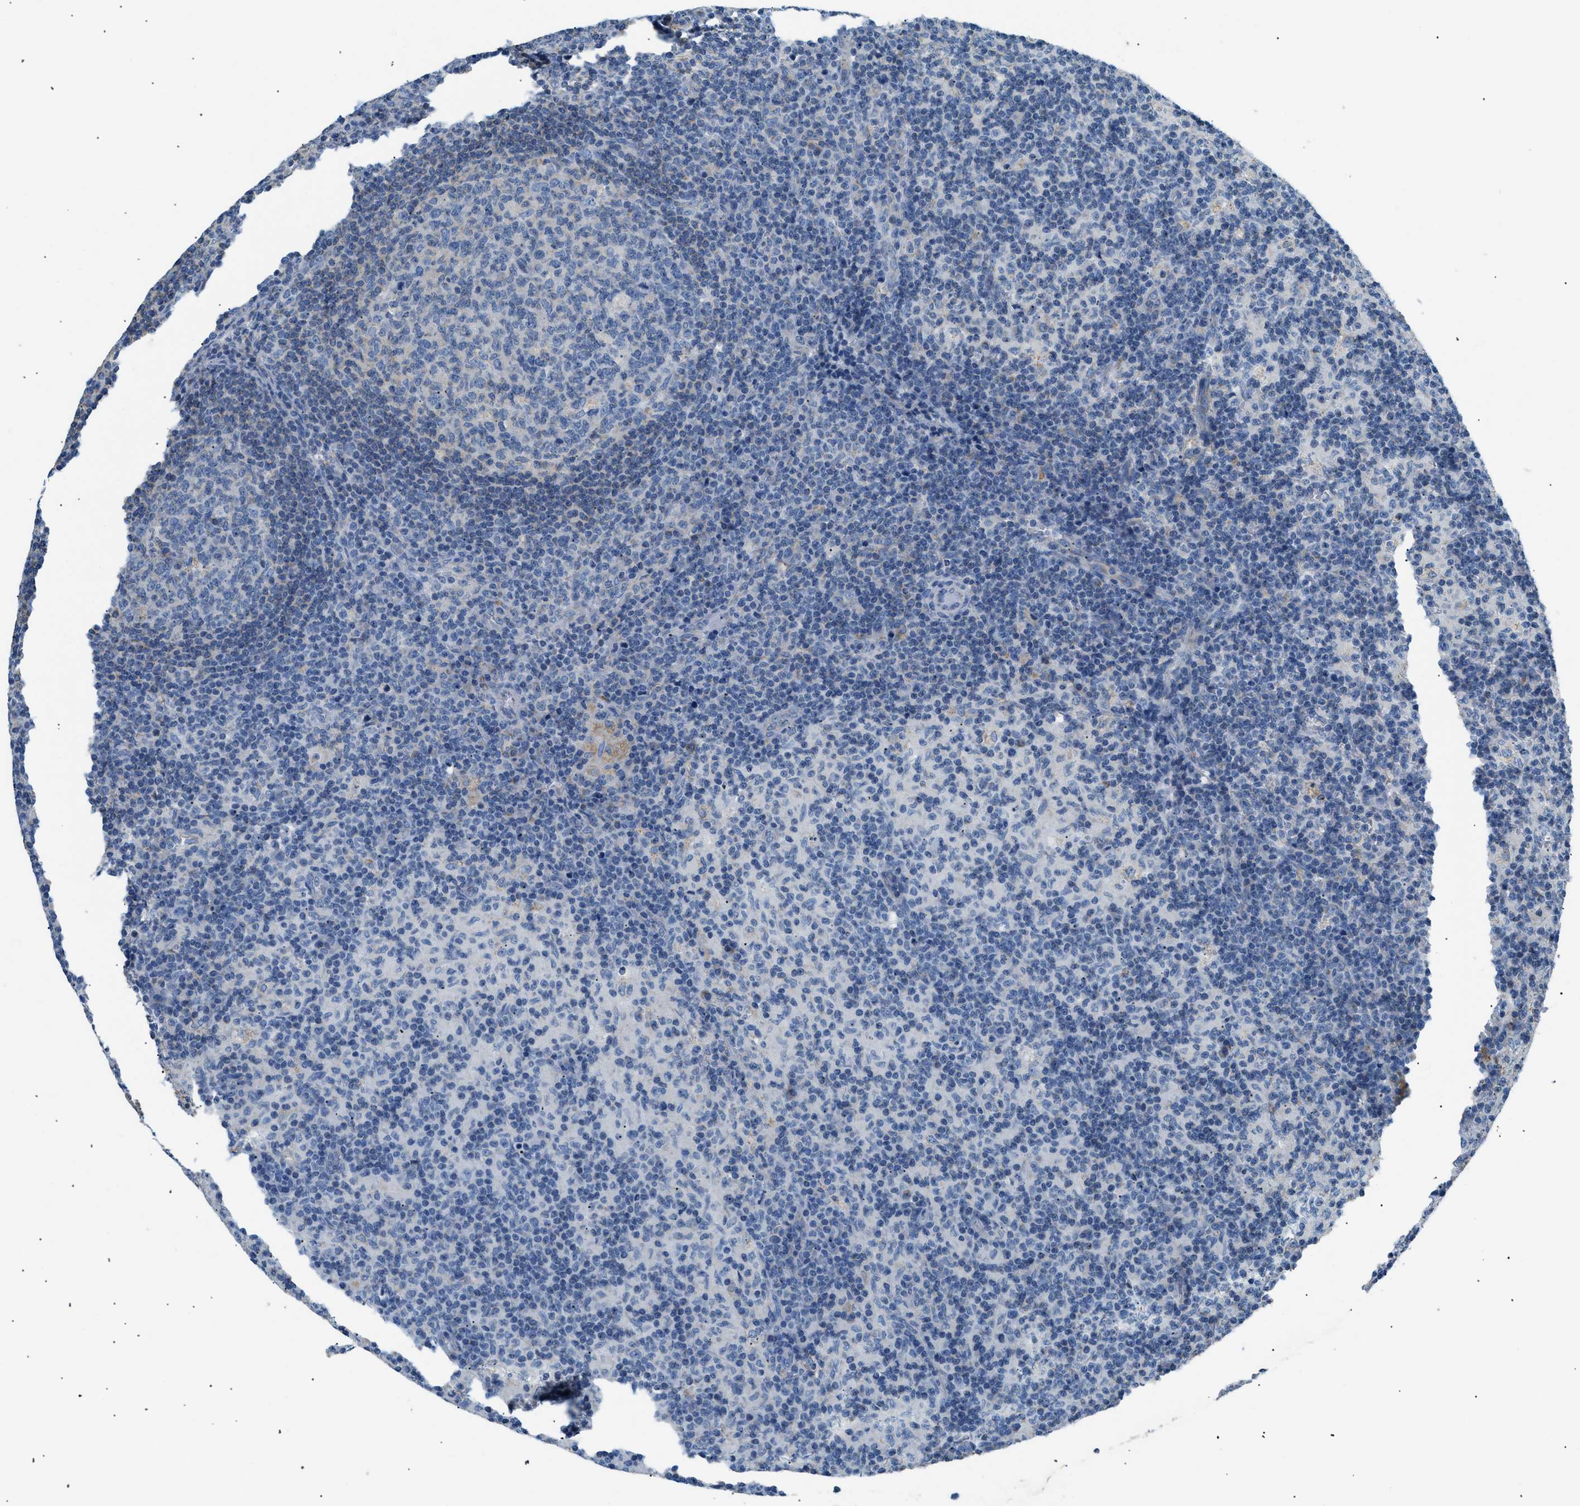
{"staining": {"intensity": "negative", "quantity": "none", "location": "none"}, "tissue": "lymph node", "cell_type": "Germinal center cells", "image_type": "normal", "snomed": [{"axis": "morphology", "description": "Normal tissue, NOS"}, {"axis": "morphology", "description": "Inflammation, NOS"}, {"axis": "topography", "description": "Lymph node"}], "caption": "The micrograph shows no significant expression in germinal center cells of lymph node.", "gene": "ILDR1", "patient": {"sex": "male", "age": 55}}